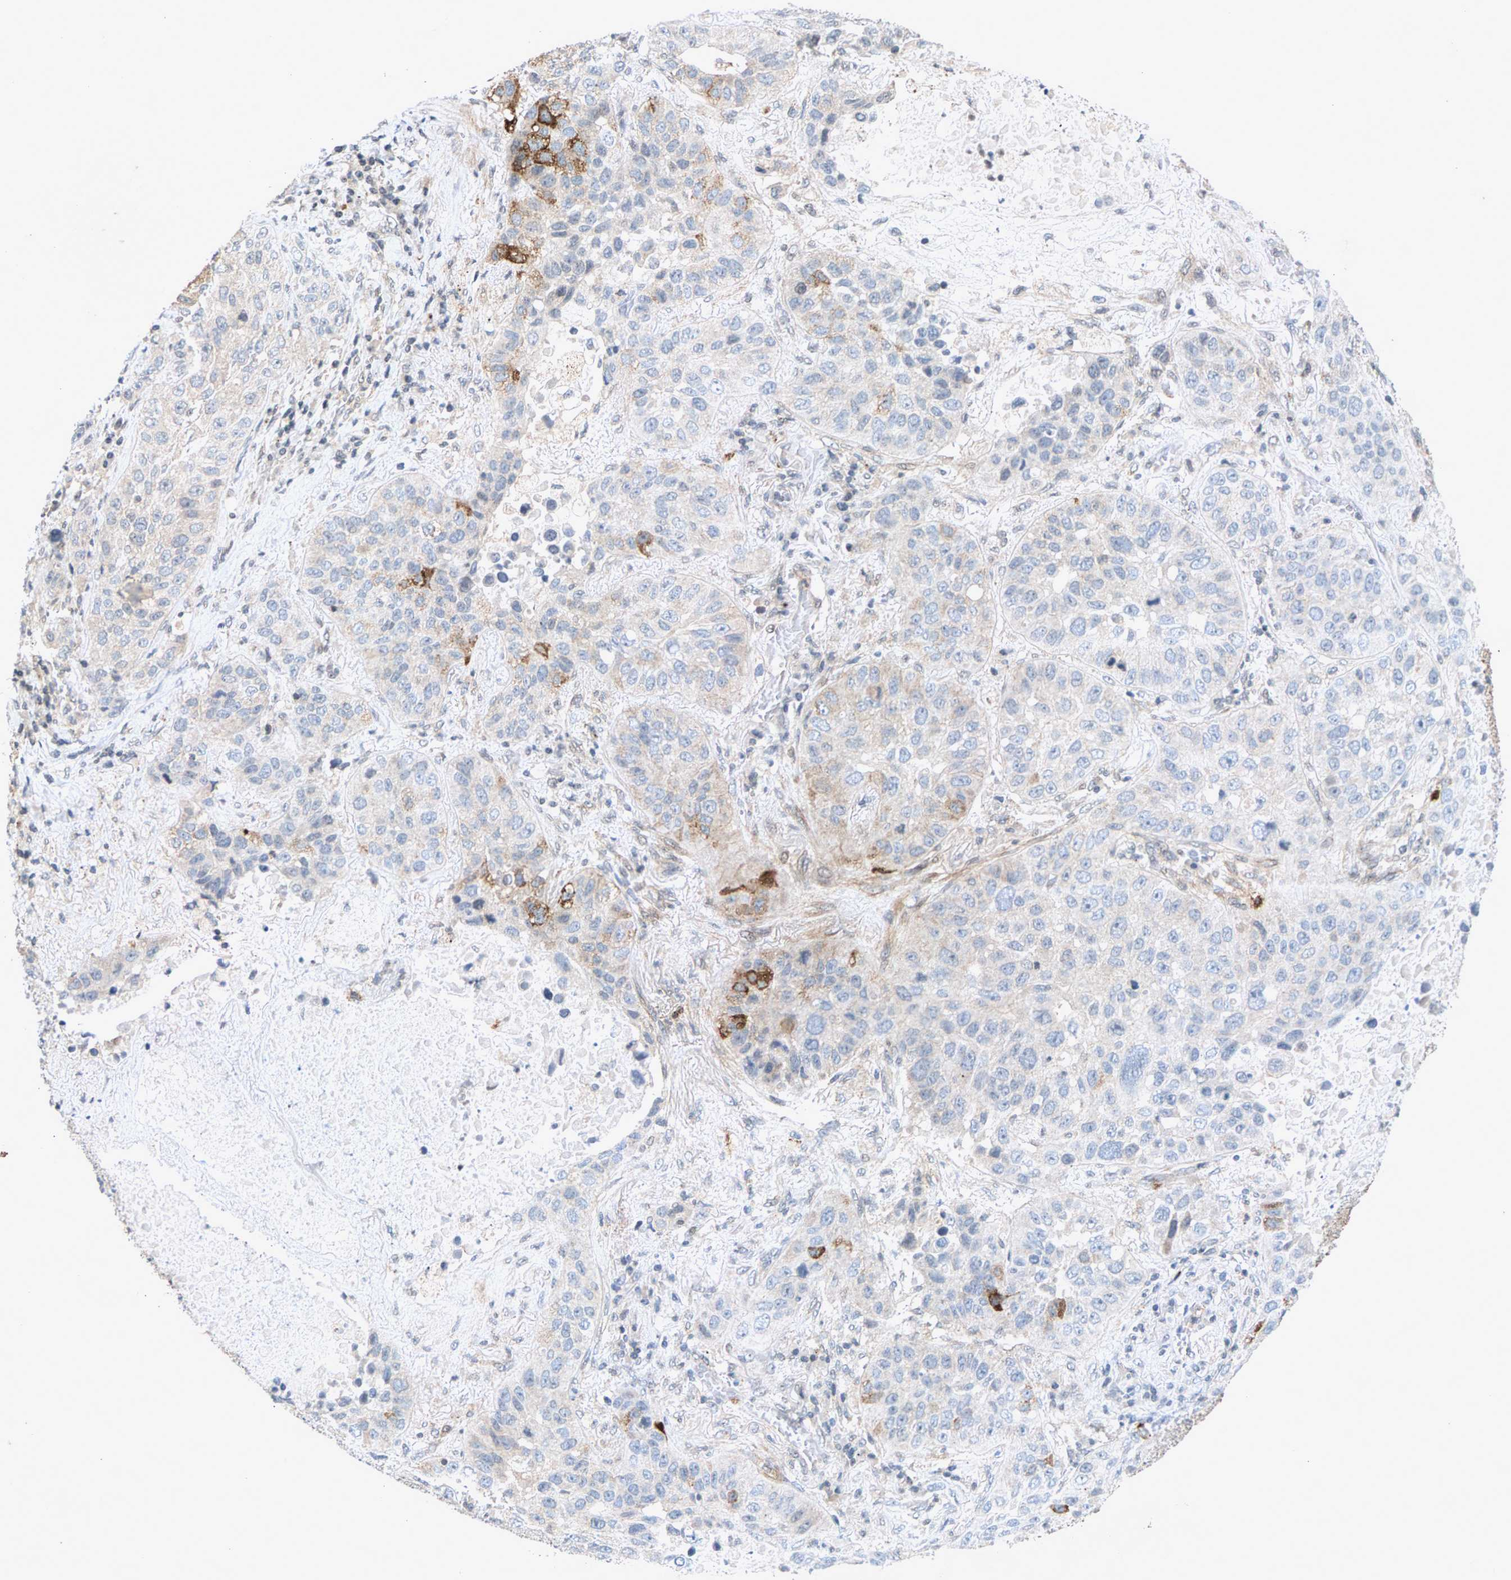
{"staining": {"intensity": "strong", "quantity": "<25%", "location": "cytoplasmic/membranous"}, "tissue": "lung cancer", "cell_type": "Tumor cells", "image_type": "cancer", "snomed": [{"axis": "morphology", "description": "Squamous cell carcinoma, NOS"}, {"axis": "topography", "description": "Lung"}], "caption": "Protein expression by immunohistochemistry demonstrates strong cytoplasmic/membranous staining in approximately <25% of tumor cells in squamous cell carcinoma (lung). (Stains: DAB (3,3'-diaminobenzidine) in brown, nuclei in blue, Microscopy: brightfield microscopy at high magnification).", "gene": "ZPR1", "patient": {"sex": "male", "age": 57}}